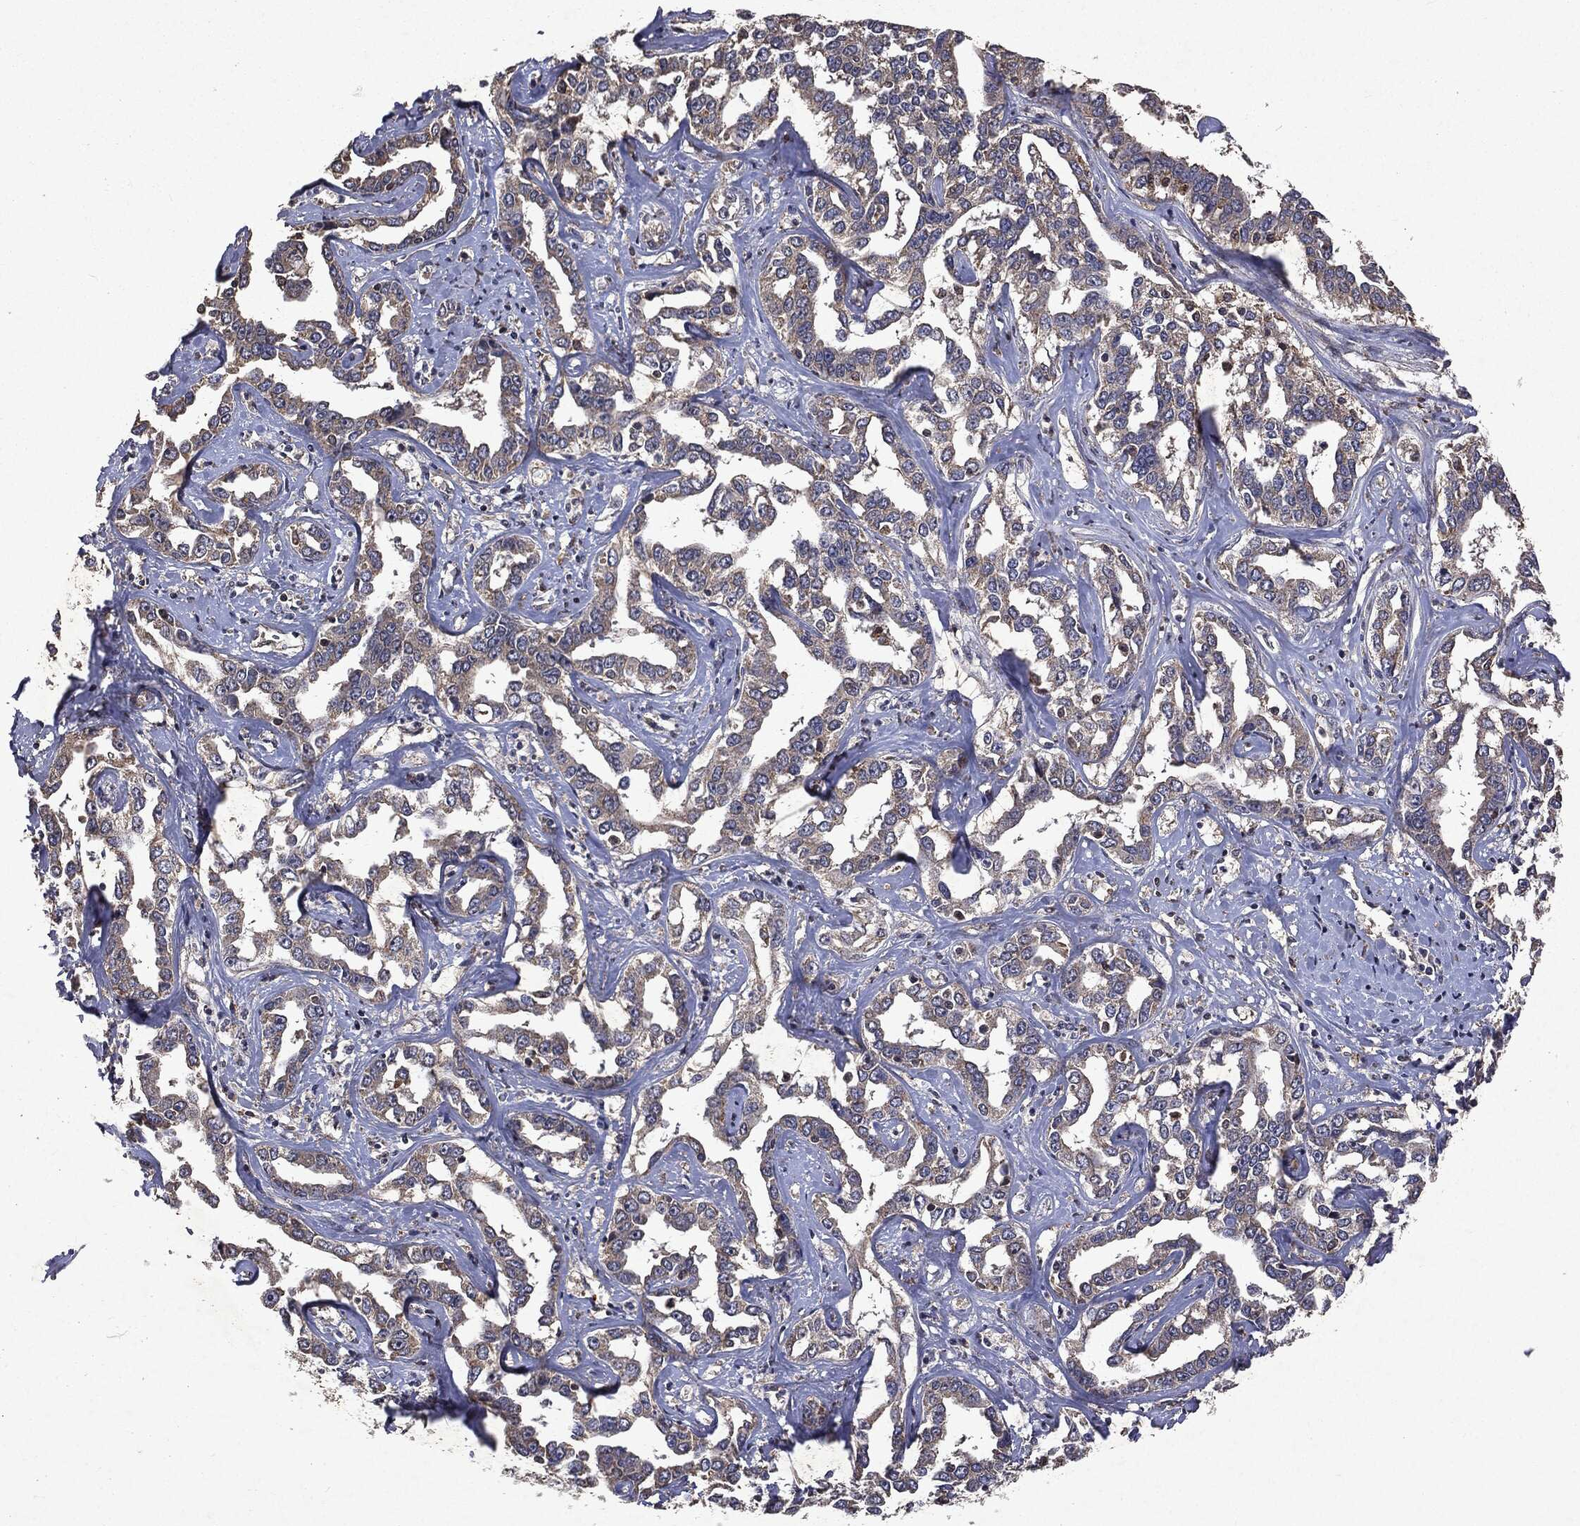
{"staining": {"intensity": "negative", "quantity": "none", "location": "none"}, "tissue": "liver cancer", "cell_type": "Tumor cells", "image_type": "cancer", "snomed": [{"axis": "morphology", "description": "Cholangiocarcinoma"}, {"axis": "topography", "description": "Liver"}], "caption": "This is a photomicrograph of IHC staining of cholangiocarcinoma (liver), which shows no staining in tumor cells.", "gene": "PTEN", "patient": {"sex": "male", "age": 59}}